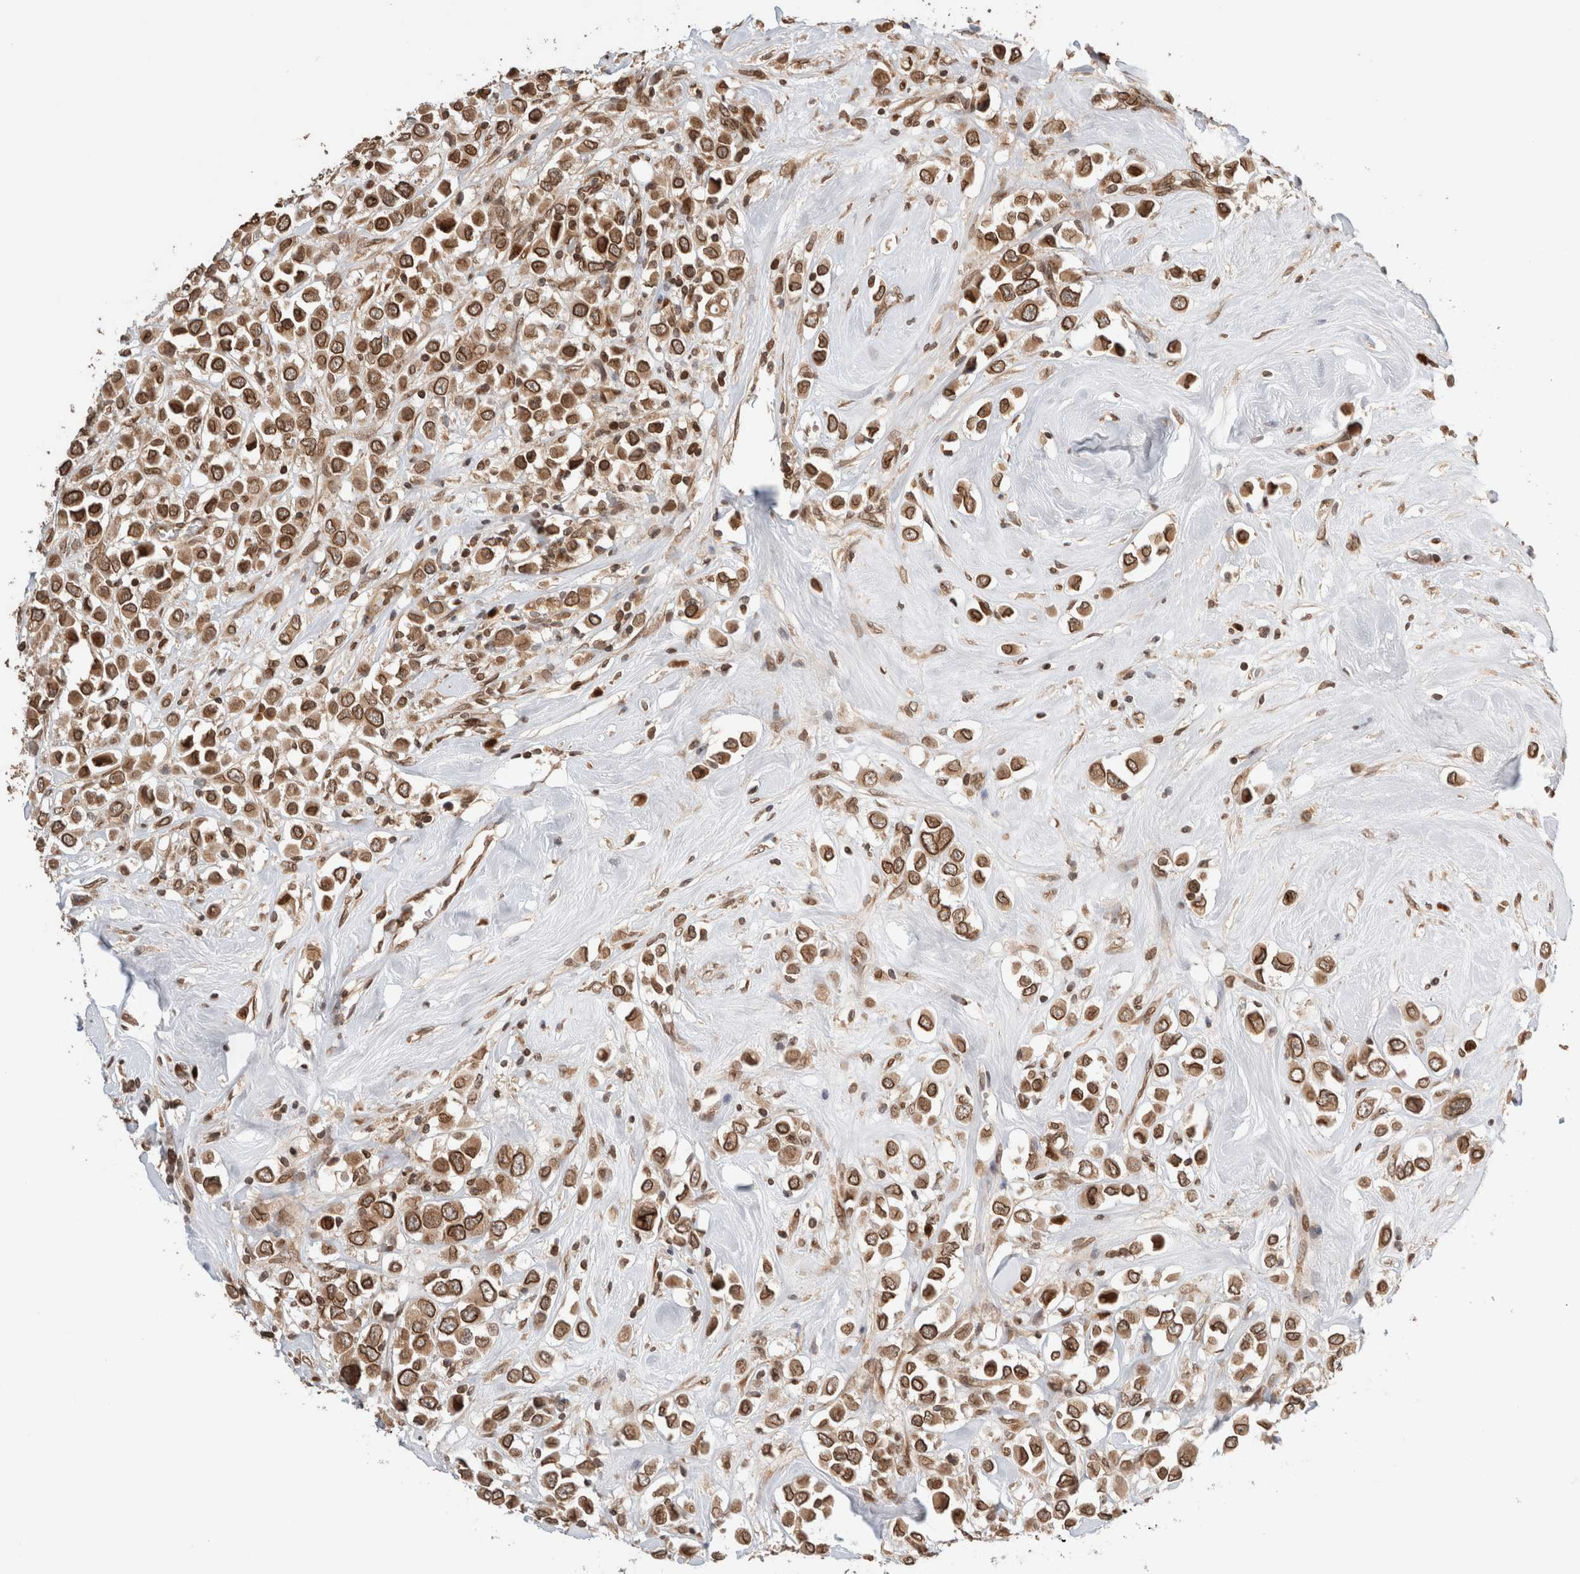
{"staining": {"intensity": "strong", "quantity": ">75%", "location": "cytoplasmic/membranous,nuclear"}, "tissue": "breast cancer", "cell_type": "Tumor cells", "image_type": "cancer", "snomed": [{"axis": "morphology", "description": "Duct carcinoma"}, {"axis": "topography", "description": "Breast"}], "caption": "Protein staining displays strong cytoplasmic/membranous and nuclear expression in approximately >75% of tumor cells in invasive ductal carcinoma (breast).", "gene": "TPR", "patient": {"sex": "female", "age": 61}}